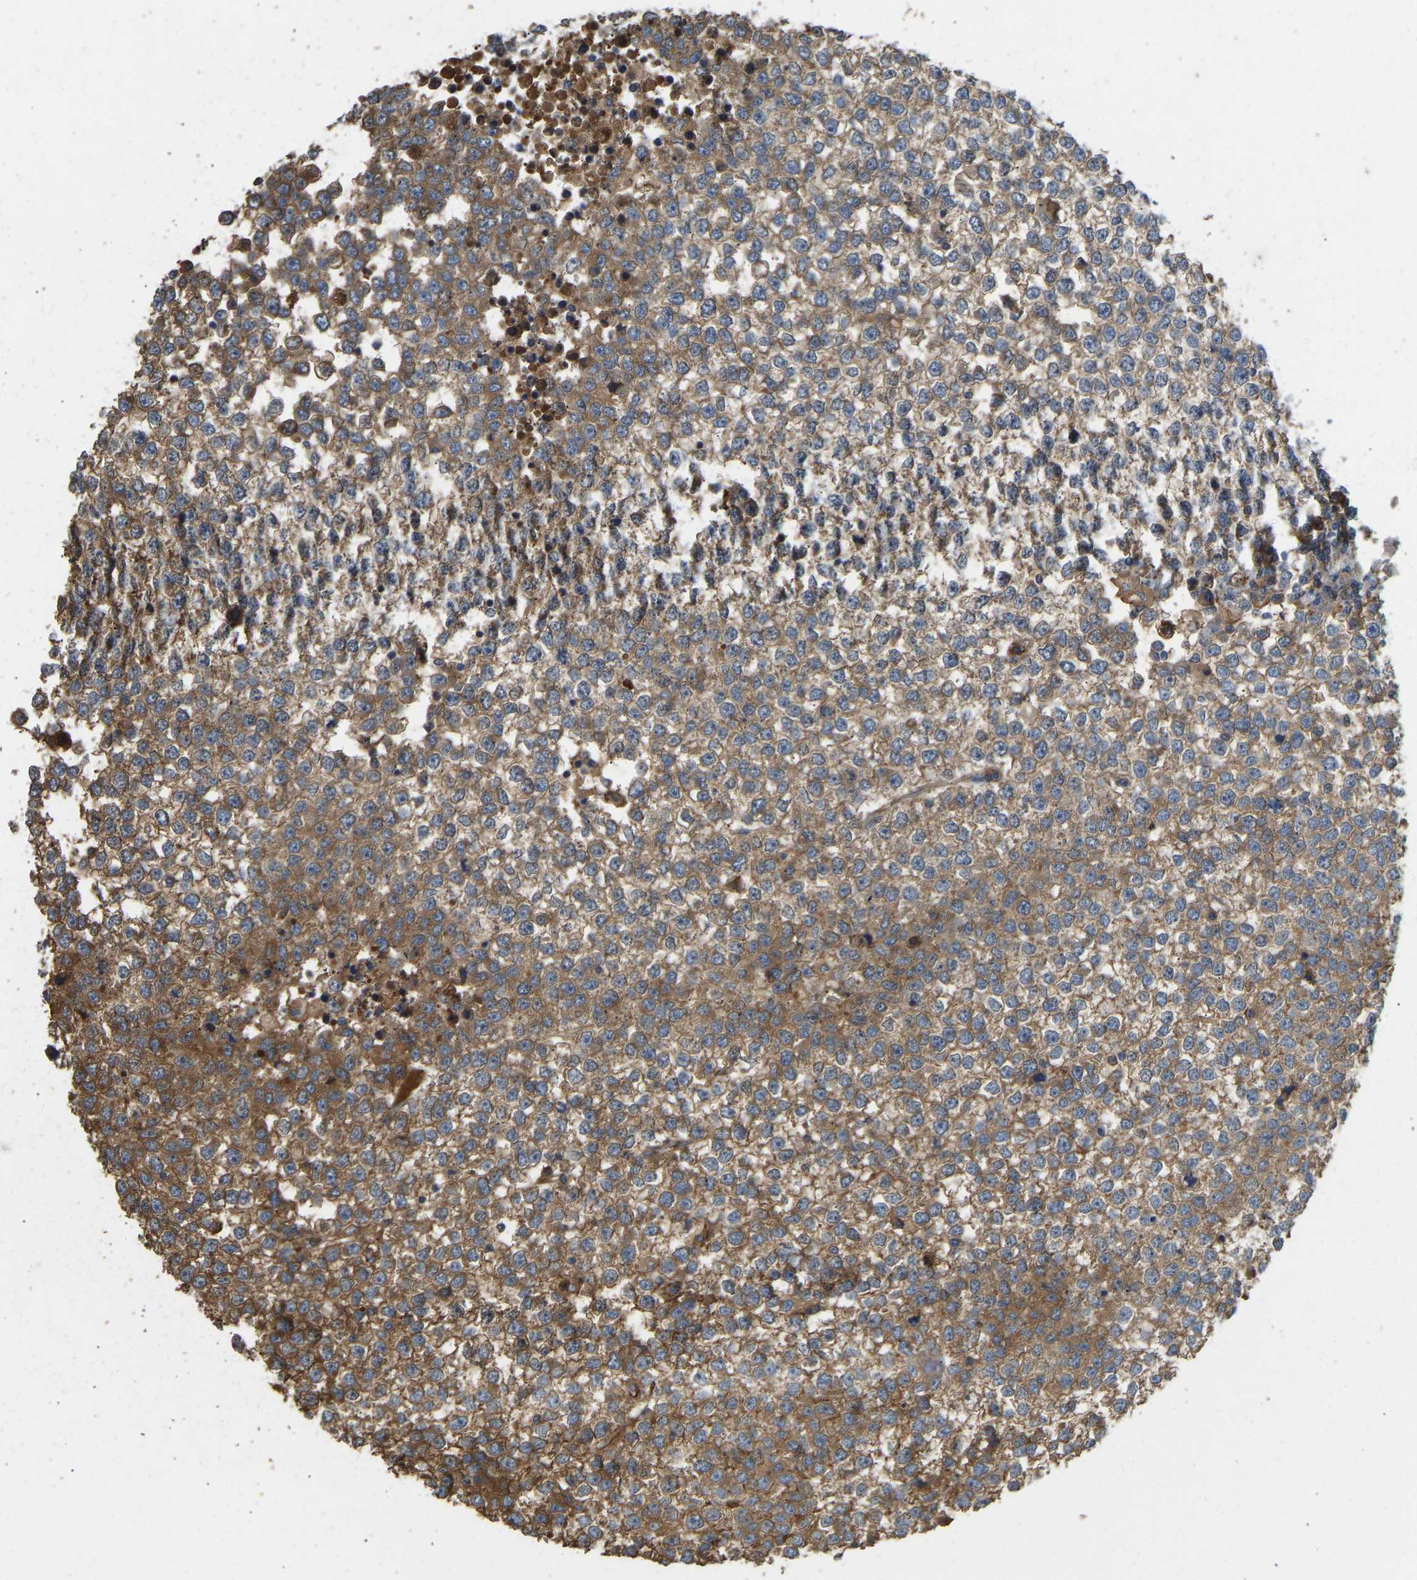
{"staining": {"intensity": "moderate", "quantity": ">75%", "location": "cytoplasmic/membranous"}, "tissue": "testis cancer", "cell_type": "Tumor cells", "image_type": "cancer", "snomed": [{"axis": "morphology", "description": "Seminoma, NOS"}, {"axis": "topography", "description": "Testis"}], "caption": "Testis cancer was stained to show a protein in brown. There is medium levels of moderate cytoplasmic/membranous positivity in approximately >75% of tumor cells. The staining was performed using DAB to visualize the protein expression in brown, while the nuclei were stained in blue with hematoxylin (Magnification: 20x).", "gene": "VCPKMT", "patient": {"sex": "male", "age": 65}}